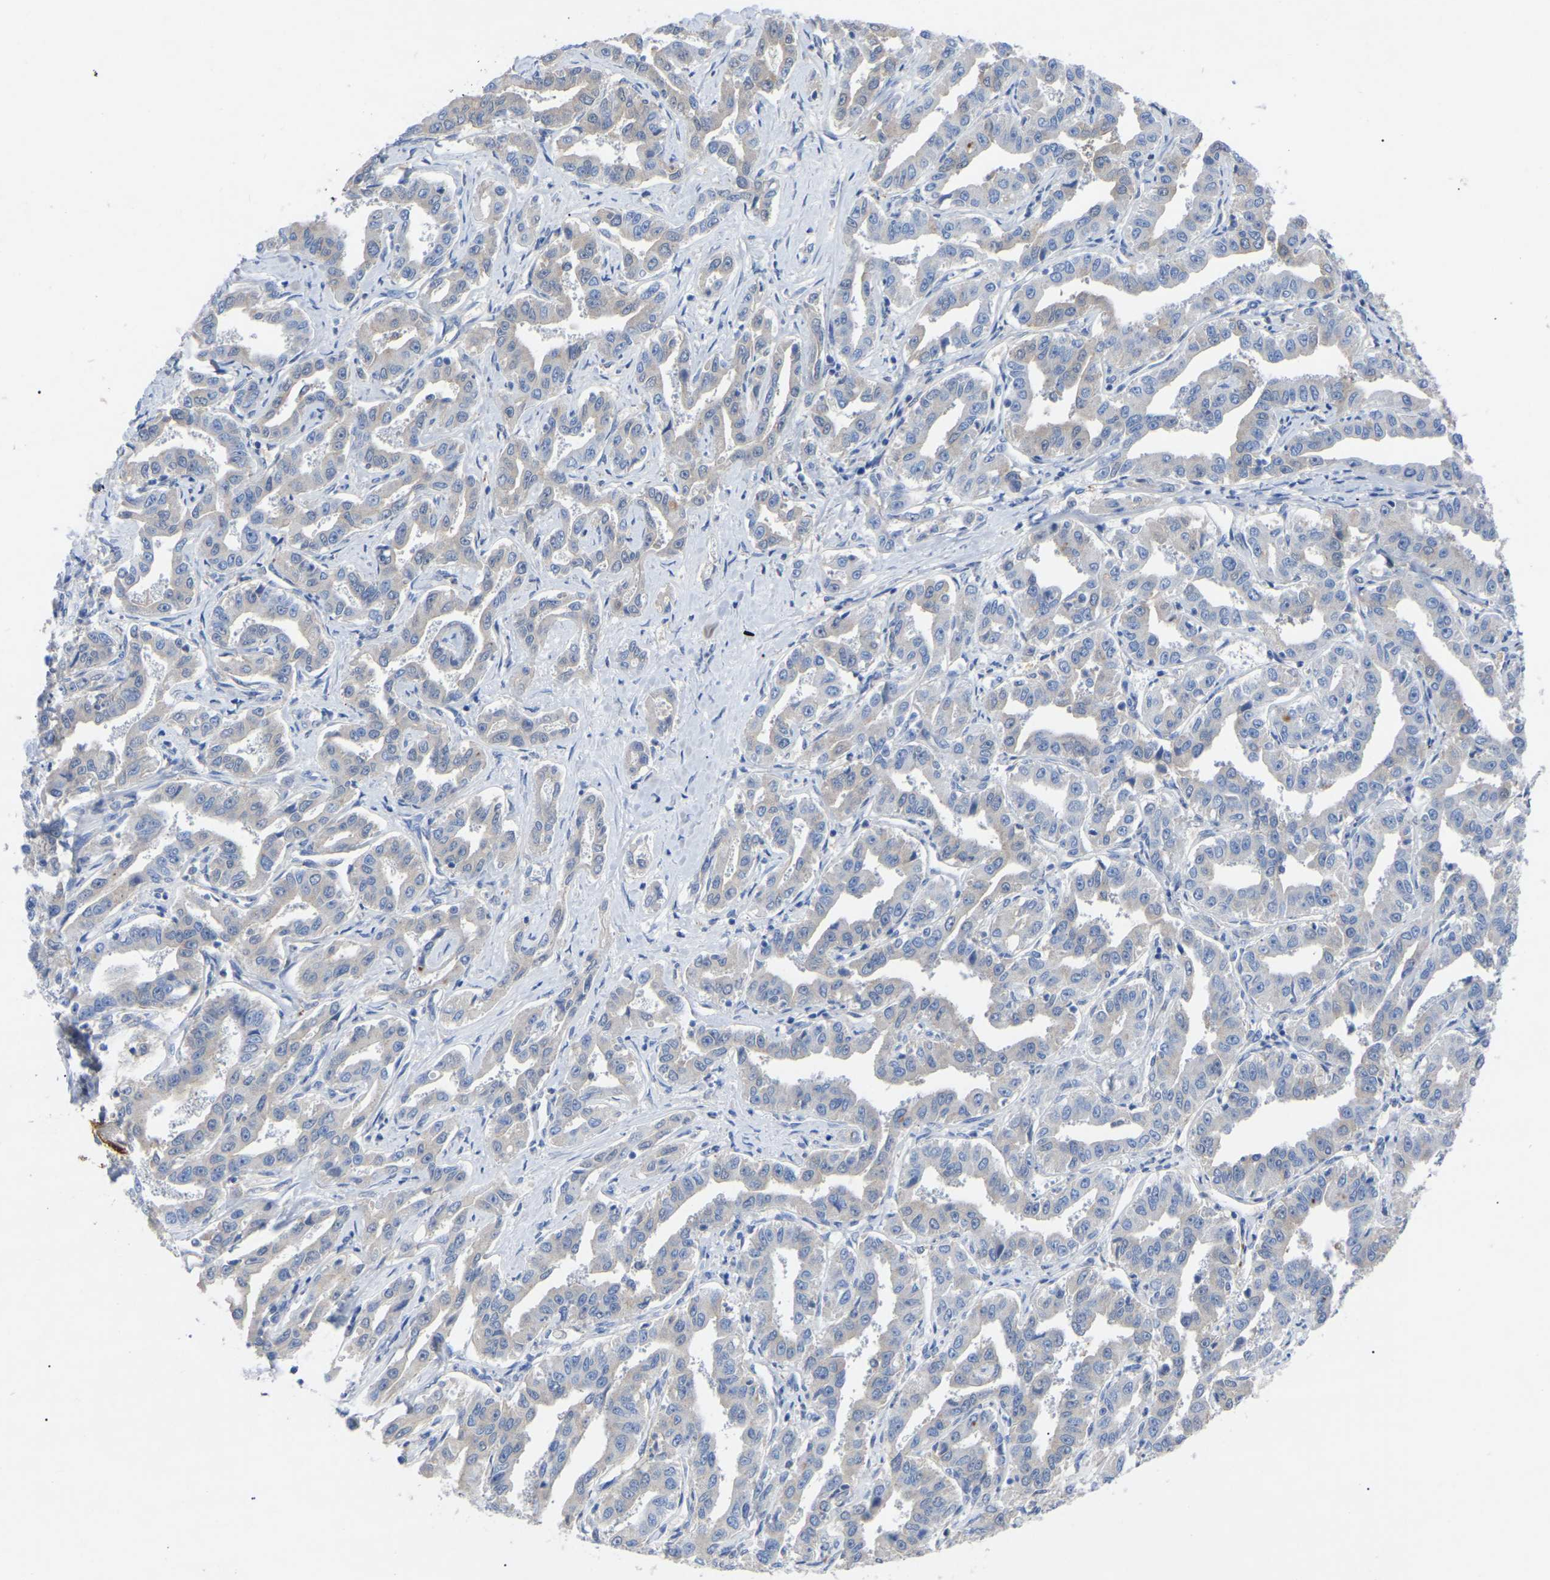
{"staining": {"intensity": "negative", "quantity": "none", "location": "none"}, "tissue": "liver cancer", "cell_type": "Tumor cells", "image_type": "cancer", "snomed": [{"axis": "morphology", "description": "Cholangiocarcinoma"}, {"axis": "topography", "description": "Liver"}], "caption": "IHC image of liver cholangiocarcinoma stained for a protein (brown), which reveals no positivity in tumor cells.", "gene": "SMPD2", "patient": {"sex": "male", "age": 59}}